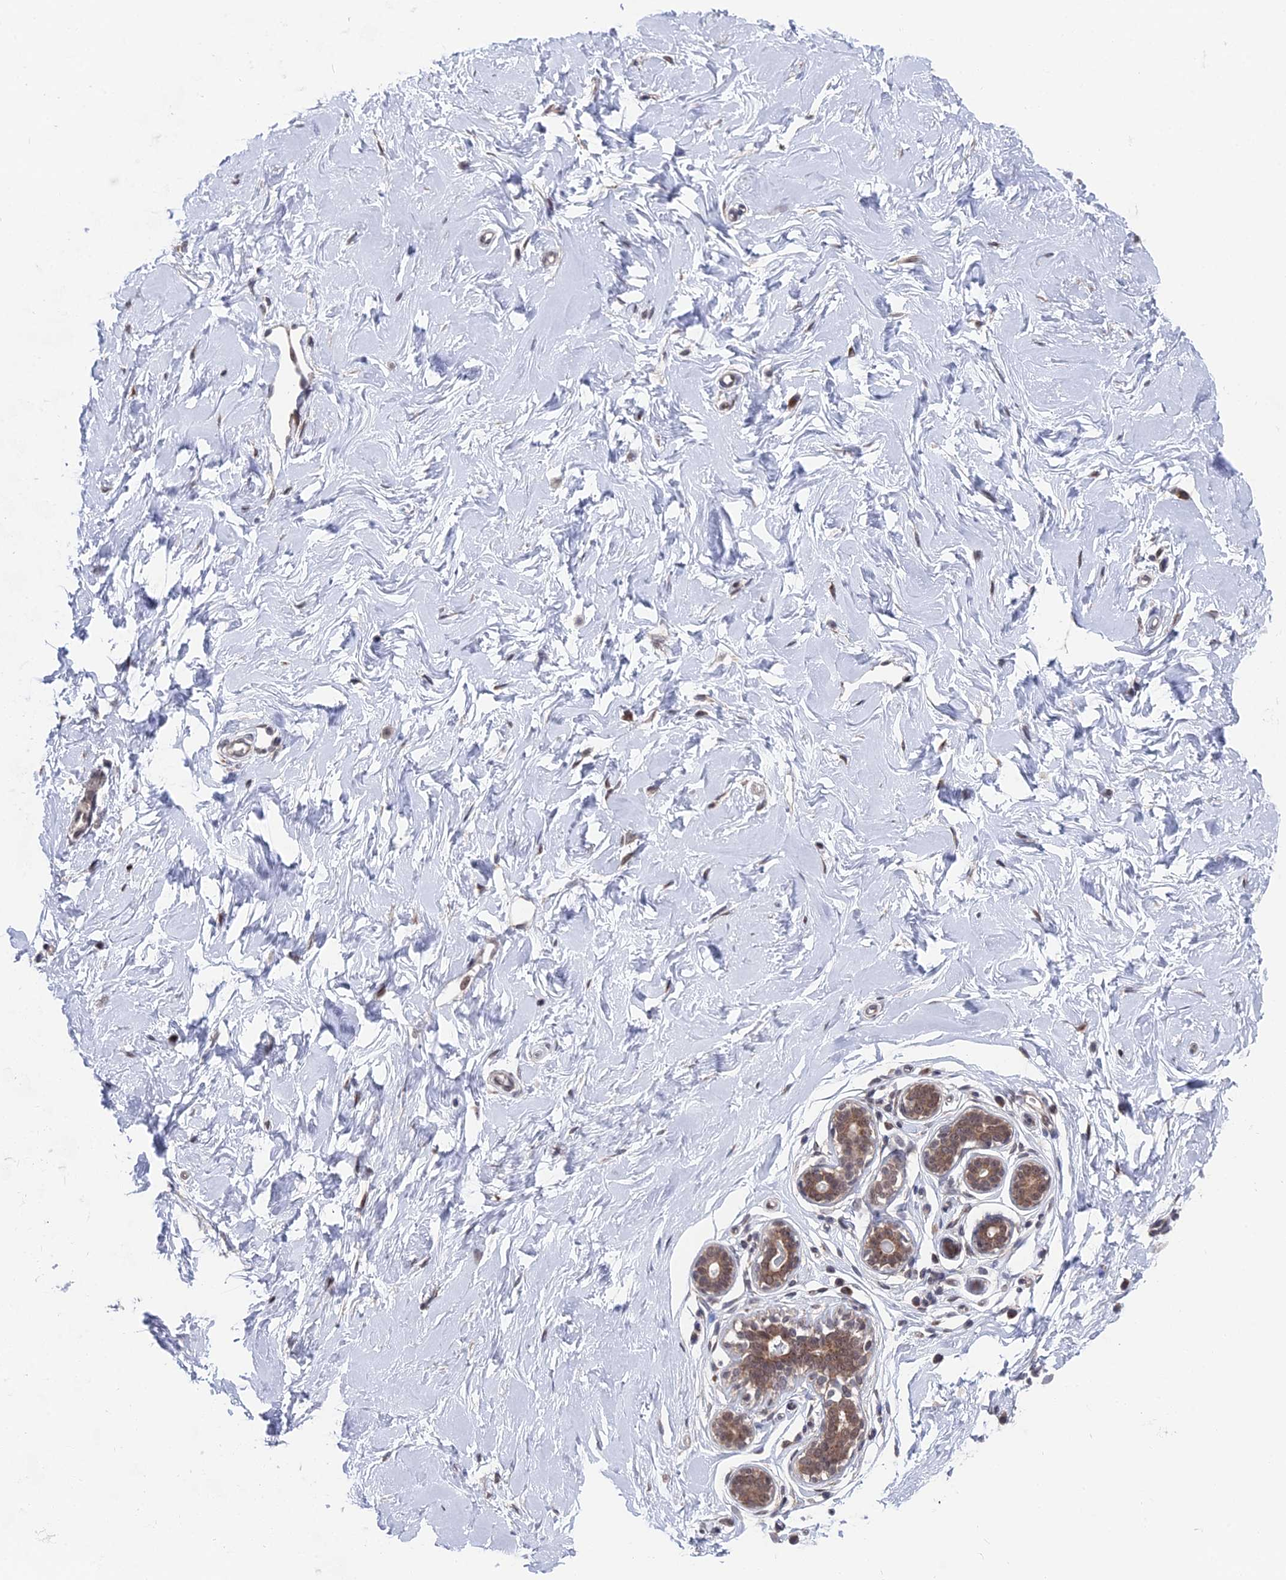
{"staining": {"intensity": "negative", "quantity": "none", "location": "none"}, "tissue": "breast", "cell_type": "Adipocytes", "image_type": "normal", "snomed": [{"axis": "morphology", "description": "Normal tissue, NOS"}, {"axis": "morphology", "description": "Adenoma, NOS"}, {"axis": "topography", "description": "Breast"}], "caption": "Immunohistochemical staining of unremarkable breast shows no significant positivity in adipocytes. (Immunohistochemistry, brightfield microscopy, high magnification).", "gene": "FHIP2A", "patient": {"sex": "female", "age": 23}}